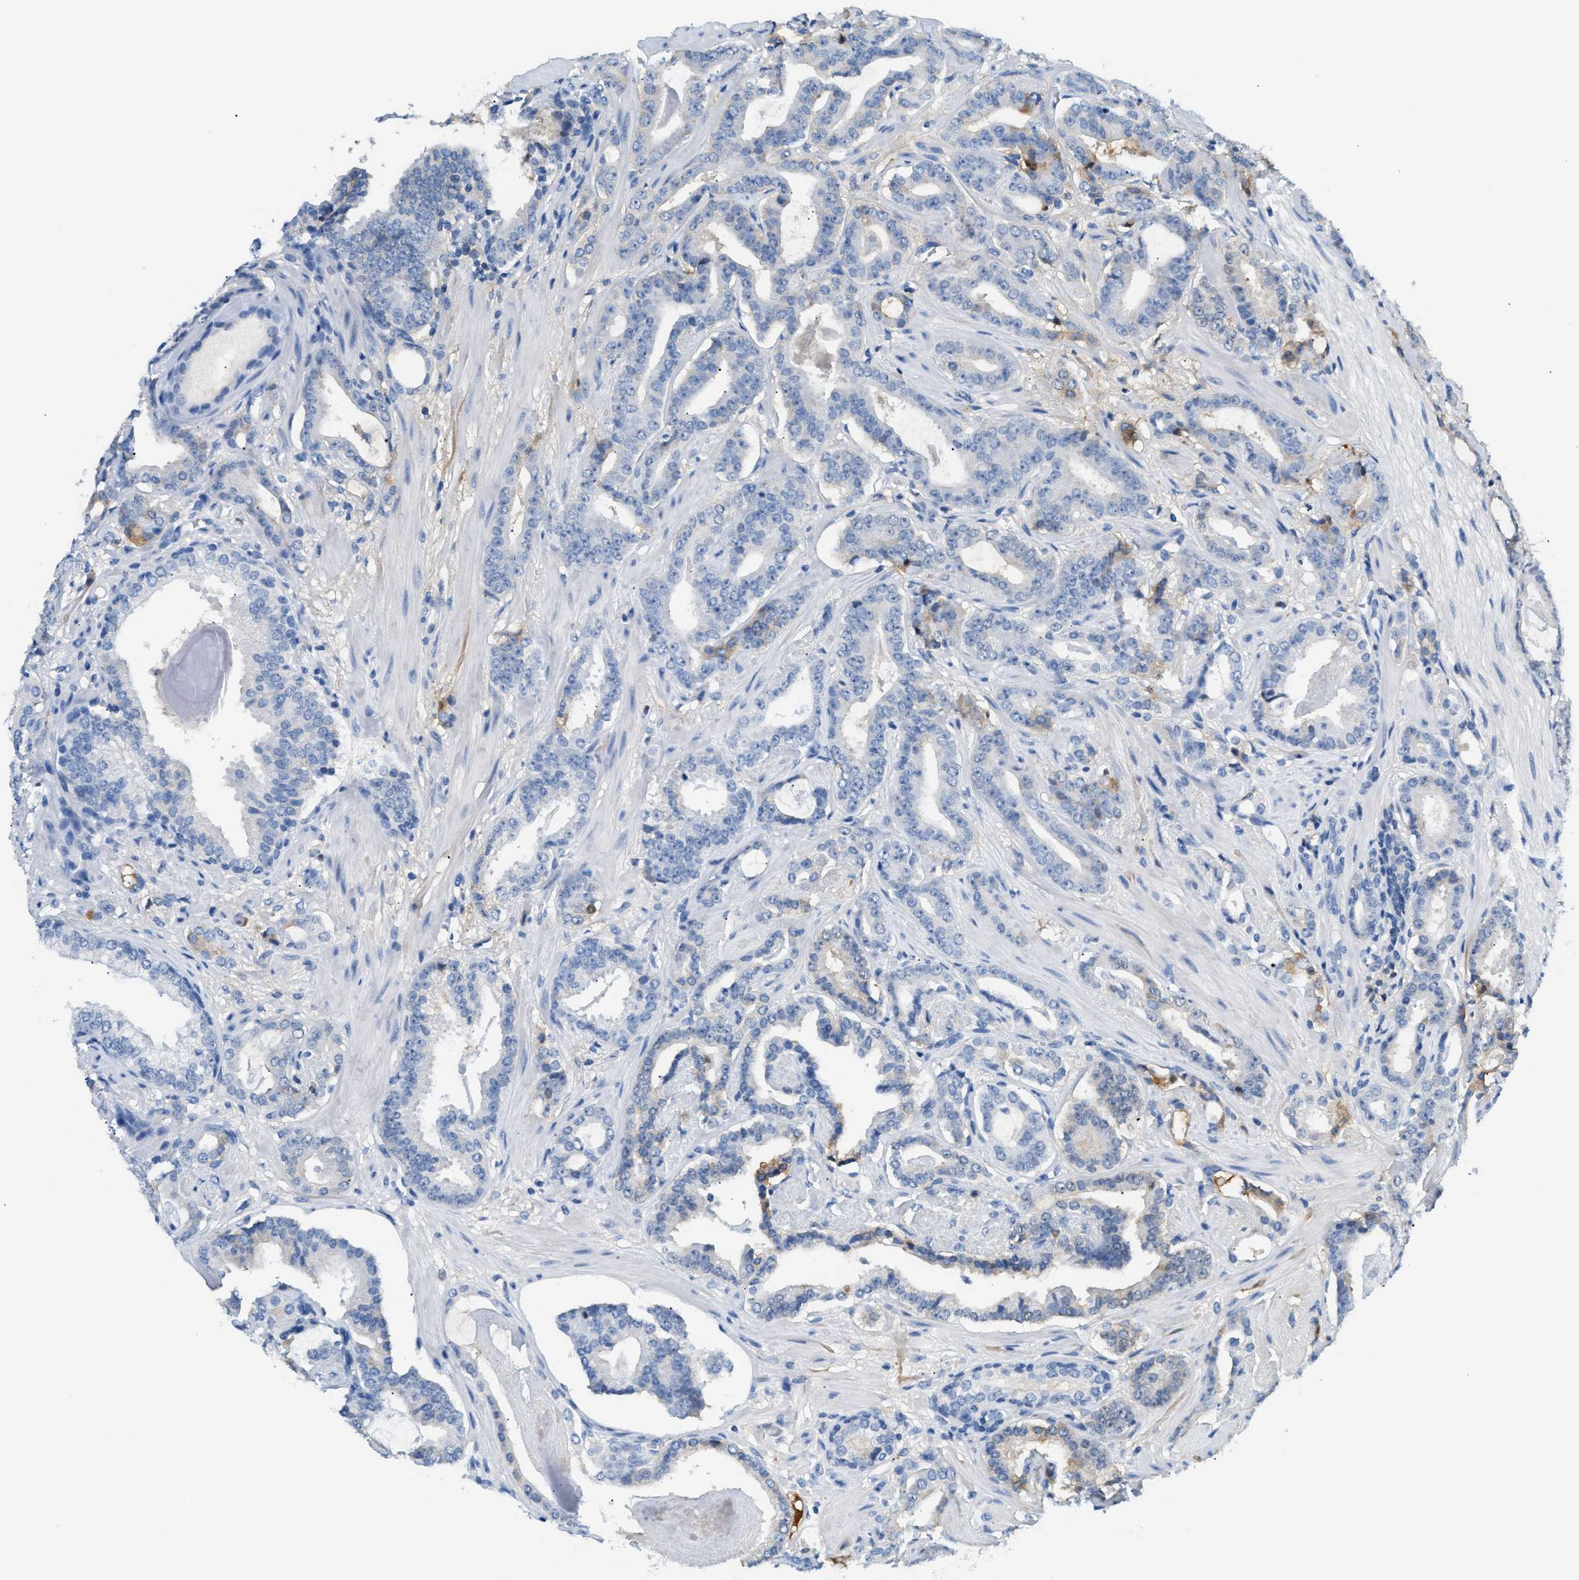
{"staining": {"intensity": "negative", "quantity": "none", "location": "none"}, "tissue": "prostate cancer", "cell_type": "Tumor cells", "image_type": "cancer", "snomed": [{"axis": "morphology", "description": "Adenocarcinoma, Low grade"}, {"axis": "topography", "description": "Prostate"}], "caption": "Immunohistochemistry micrograph of neoplastic tissue: human prostate cancer stained with DAB (3,3'-diaminobenzidine) shows no significant protein positivity in tumor cells.", "gene": "CFI", "patient": {"sex": "male", "age": 53}}